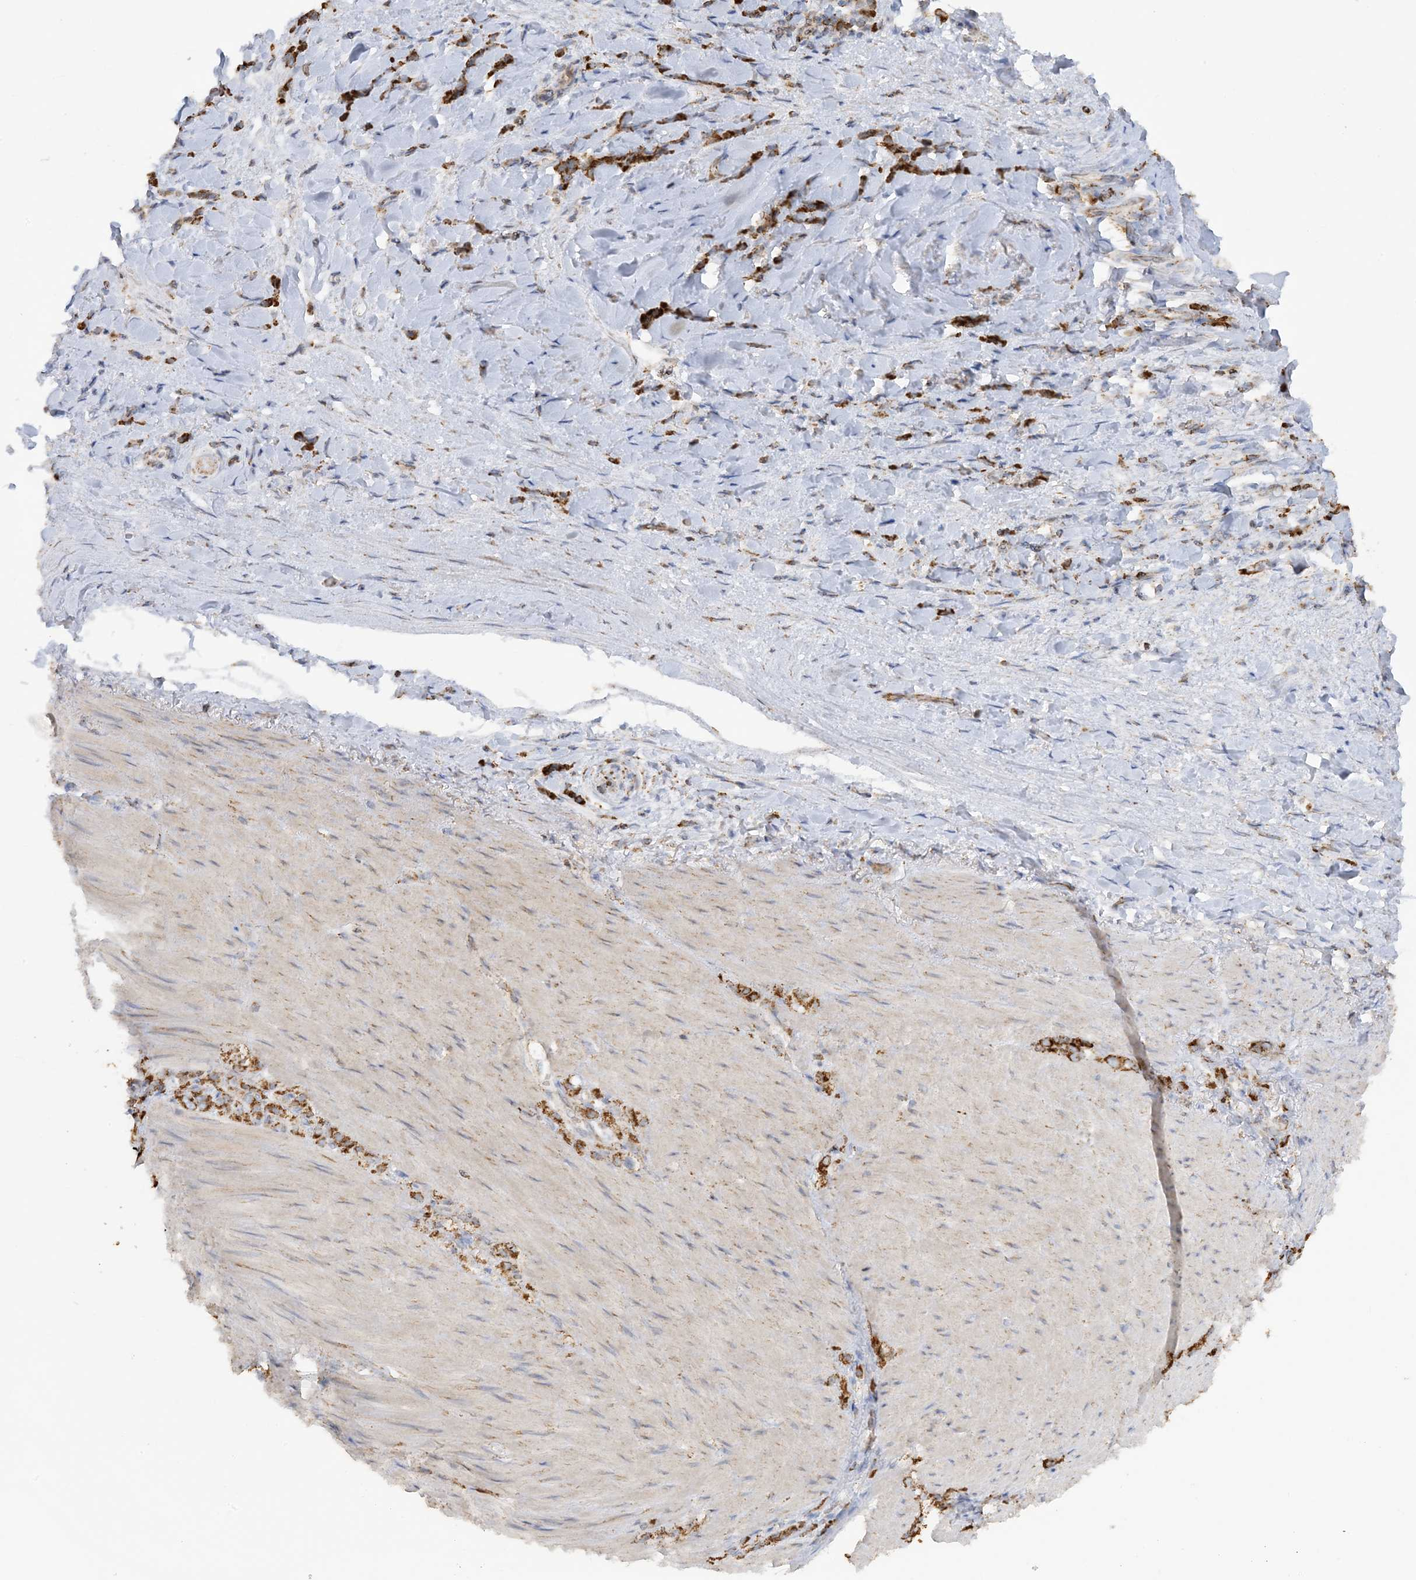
{"staining": {"intensity": "strong", "quantity": ">75%", "location": "cytoplasmic/membranous"}, "tissue": "stomach cancer", "cell_type": "Tumor cells", "image_type": "cancer", "snomed": [{"axis": "morphology", "description": "Normal tissue, NOS"}, {"axis": "morphology", "description": "Adenocarcinoma, NOS"}, {"axis": "topography", "description": "Stomach"}], "caption": "Immunohistochemistry of stomach cancer shows high levels of strong cytoplasmic/membranous expression in approximately >75% of tumor cells.", "gene": "AGA", "patient": {"sex": "male", "age": 82}}